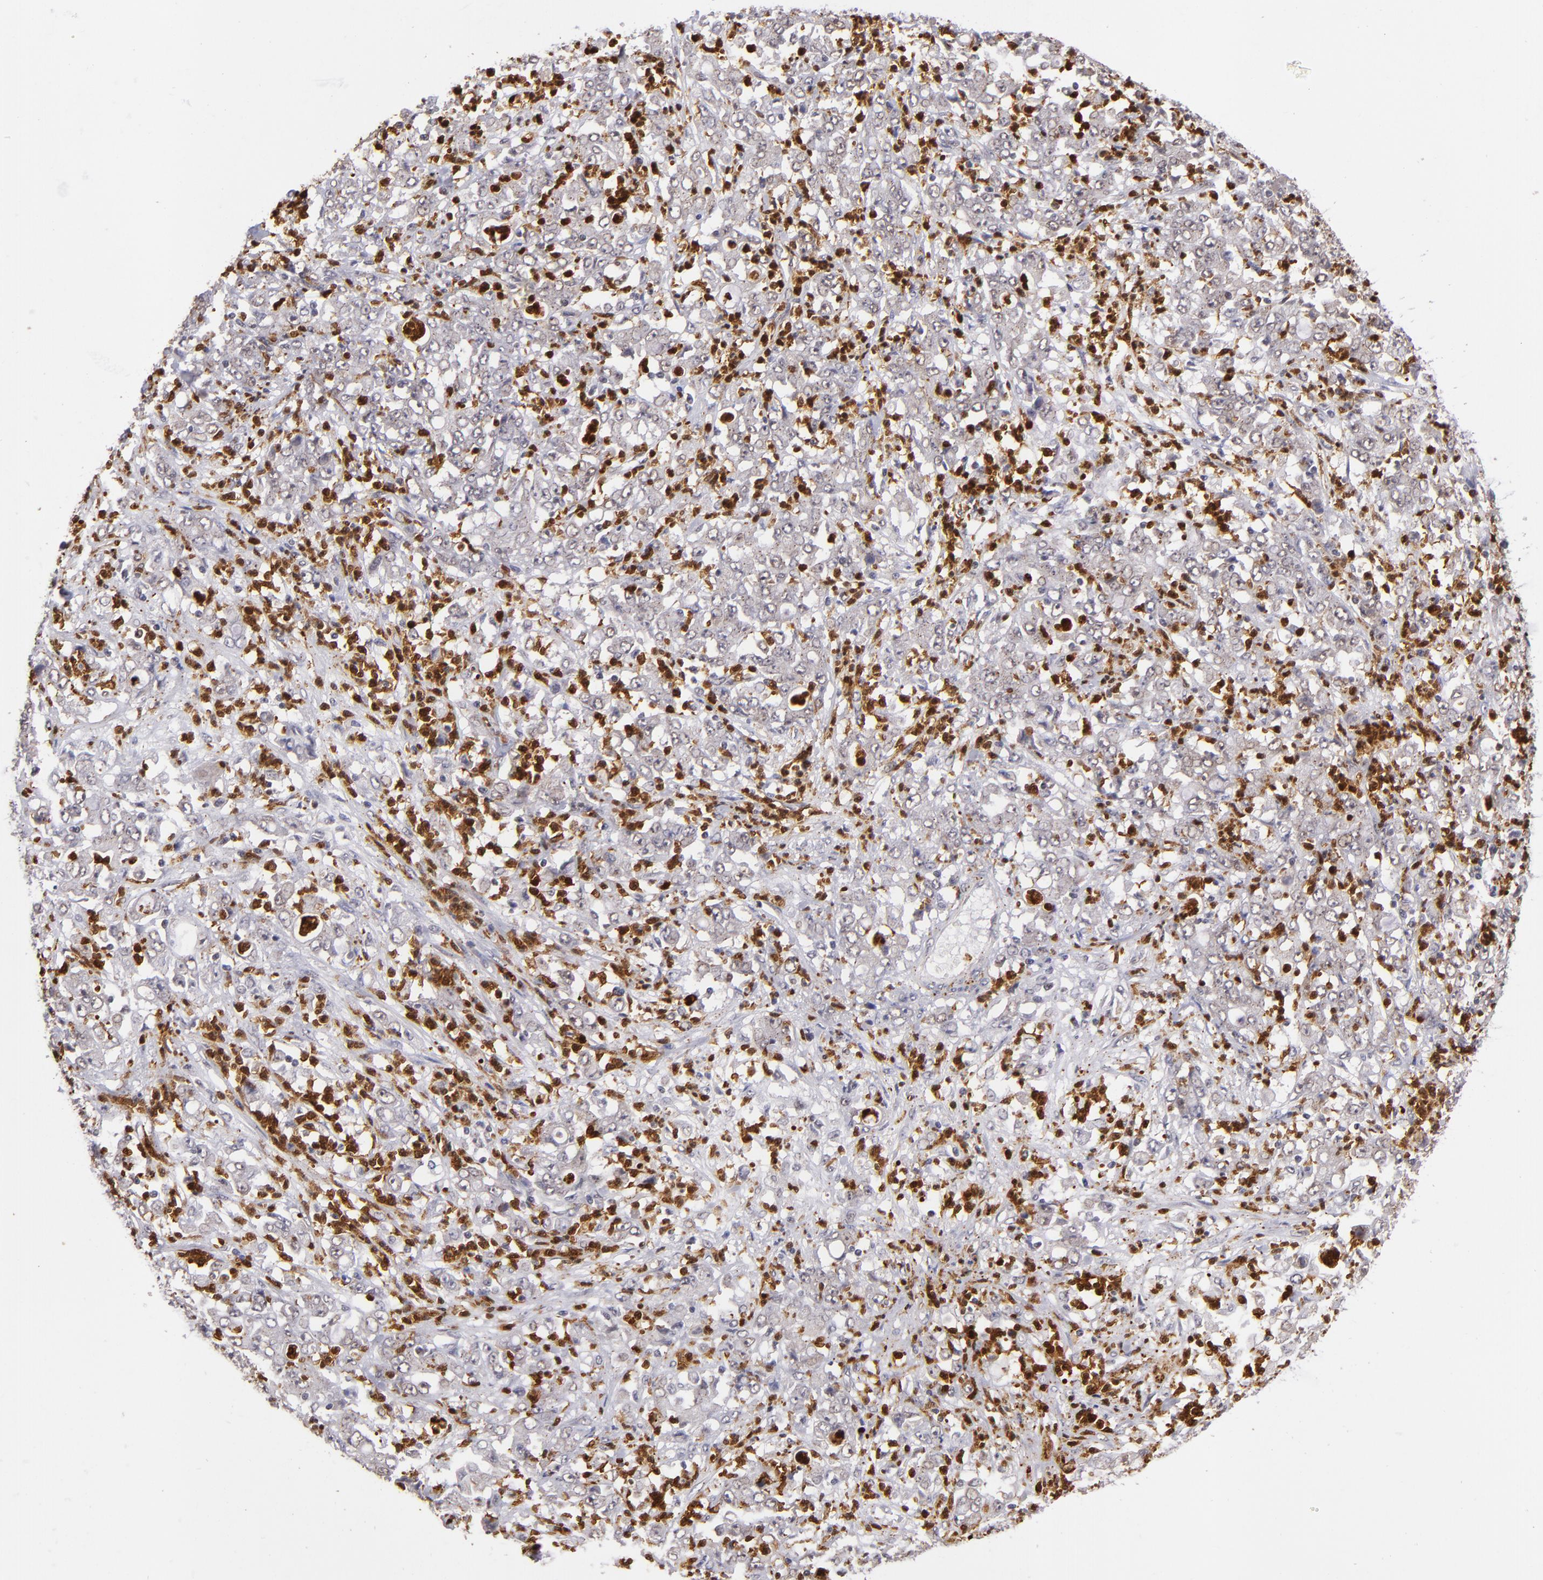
{"staining": {"intensity": "strong", "quantity": "25%-75%", "location": "nuclear"}, "tissue": "stomach cancer", "cell_type": "Tumor cells", "image_type": "cancer", "snomed": [{"axis": "morphology", "description": "Adenocarcinoma, NOS"}, {"axis": "topography", "description": "Stomach, lower"}], "caption": "This photomicrograph demonstrates immunohistochemistry (IHC) staining of adenocarcinoma (stomach), with high strong nuclear positivity in approximately 25%-75% of tumor cells.", "gene": "RXRG", "patient": {"sex": "female", "age": 71}}